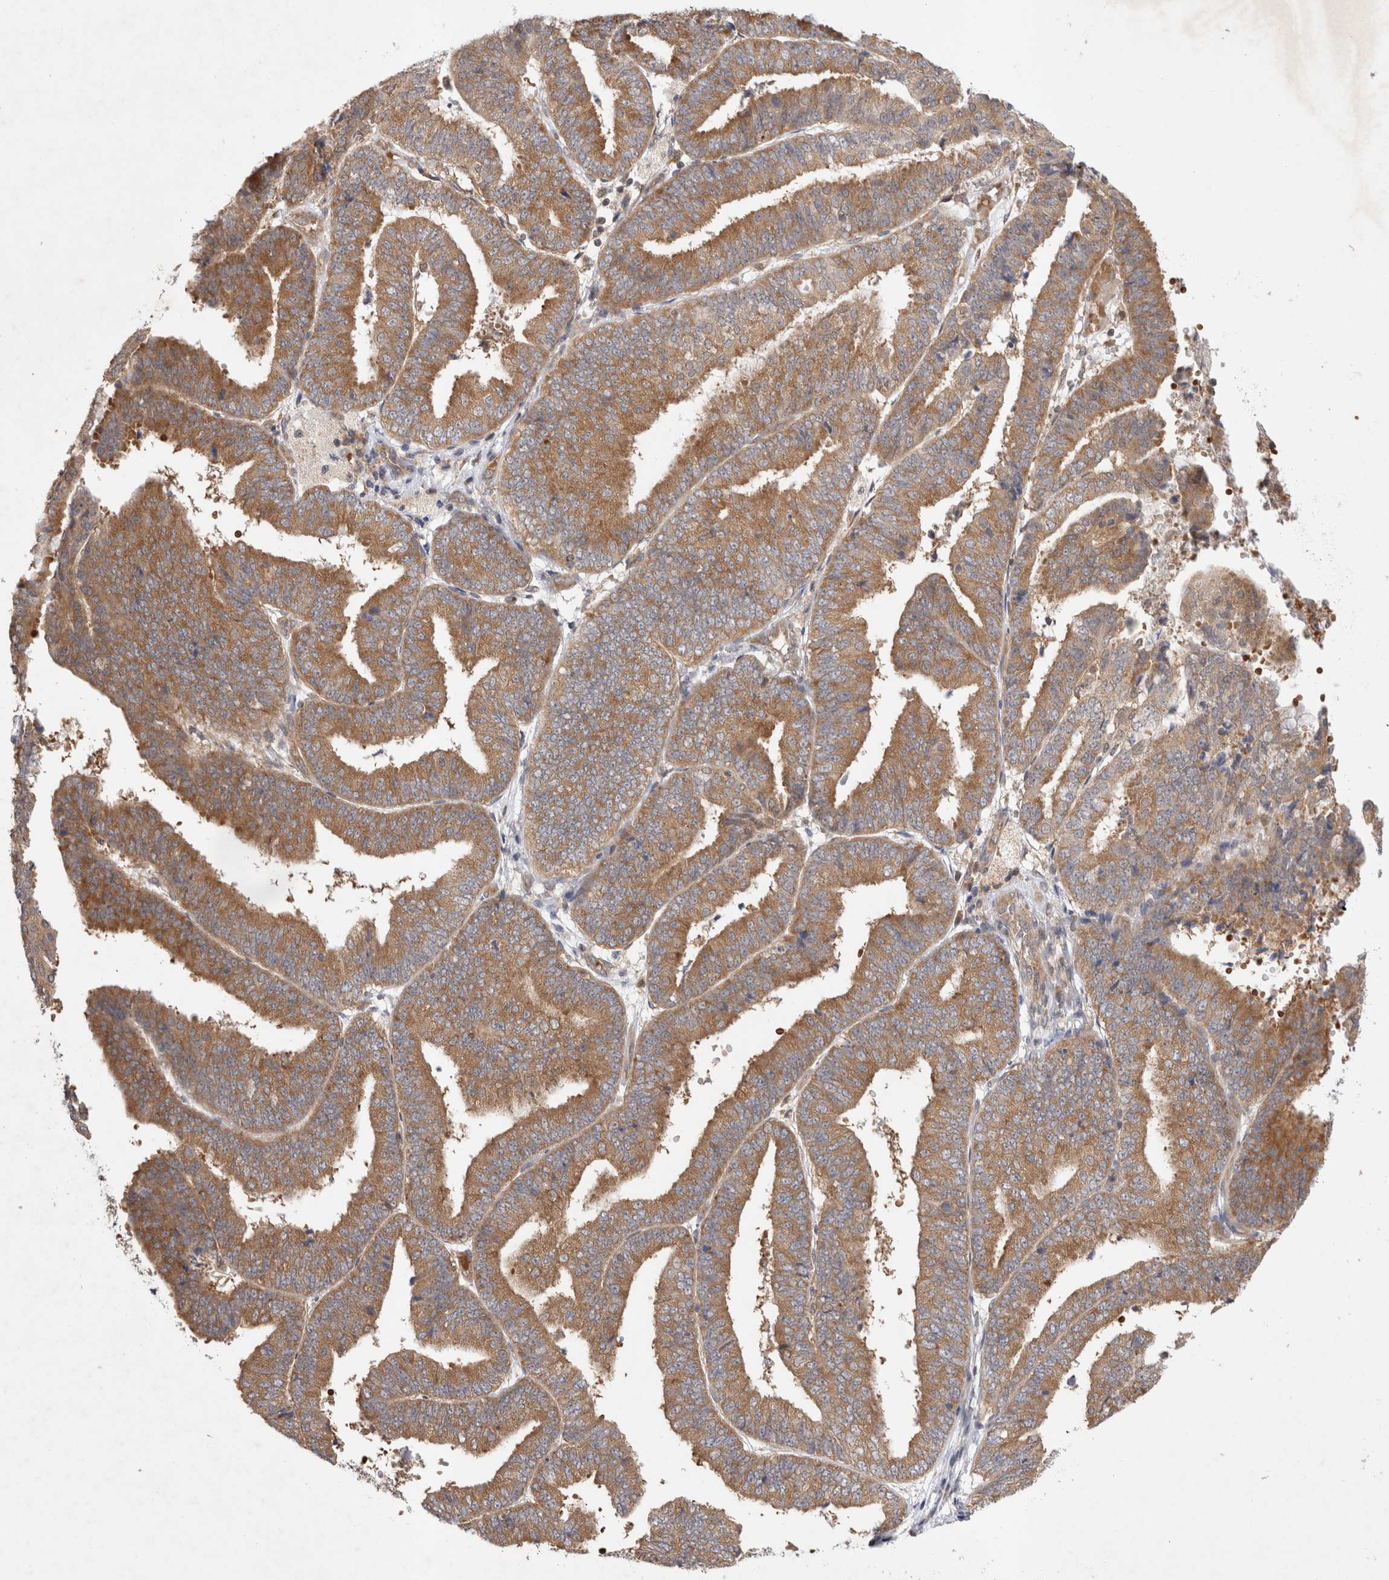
{"staining": {"intensity": "moderate", "quantity": ">75%", "location": "cytoplasmic/membranous"}, "tissue": "endometrial cancer", "cell_type": "Tumor cells", "image_type": "cancer", "snomed": [{"axis": "morphology", "description": "Adenocarcinoma, NOS"}, {"axis": "topography", "description": "Endometrium"}], "caption": "Protein expression analysis of endometrial adenocarcinoma exhibits moderate cytoplasmic/membranous positivity in approximately >75% of tumor cells.", "gene": "EIF3E", "patient": {"sex": "female", "age": 63}}